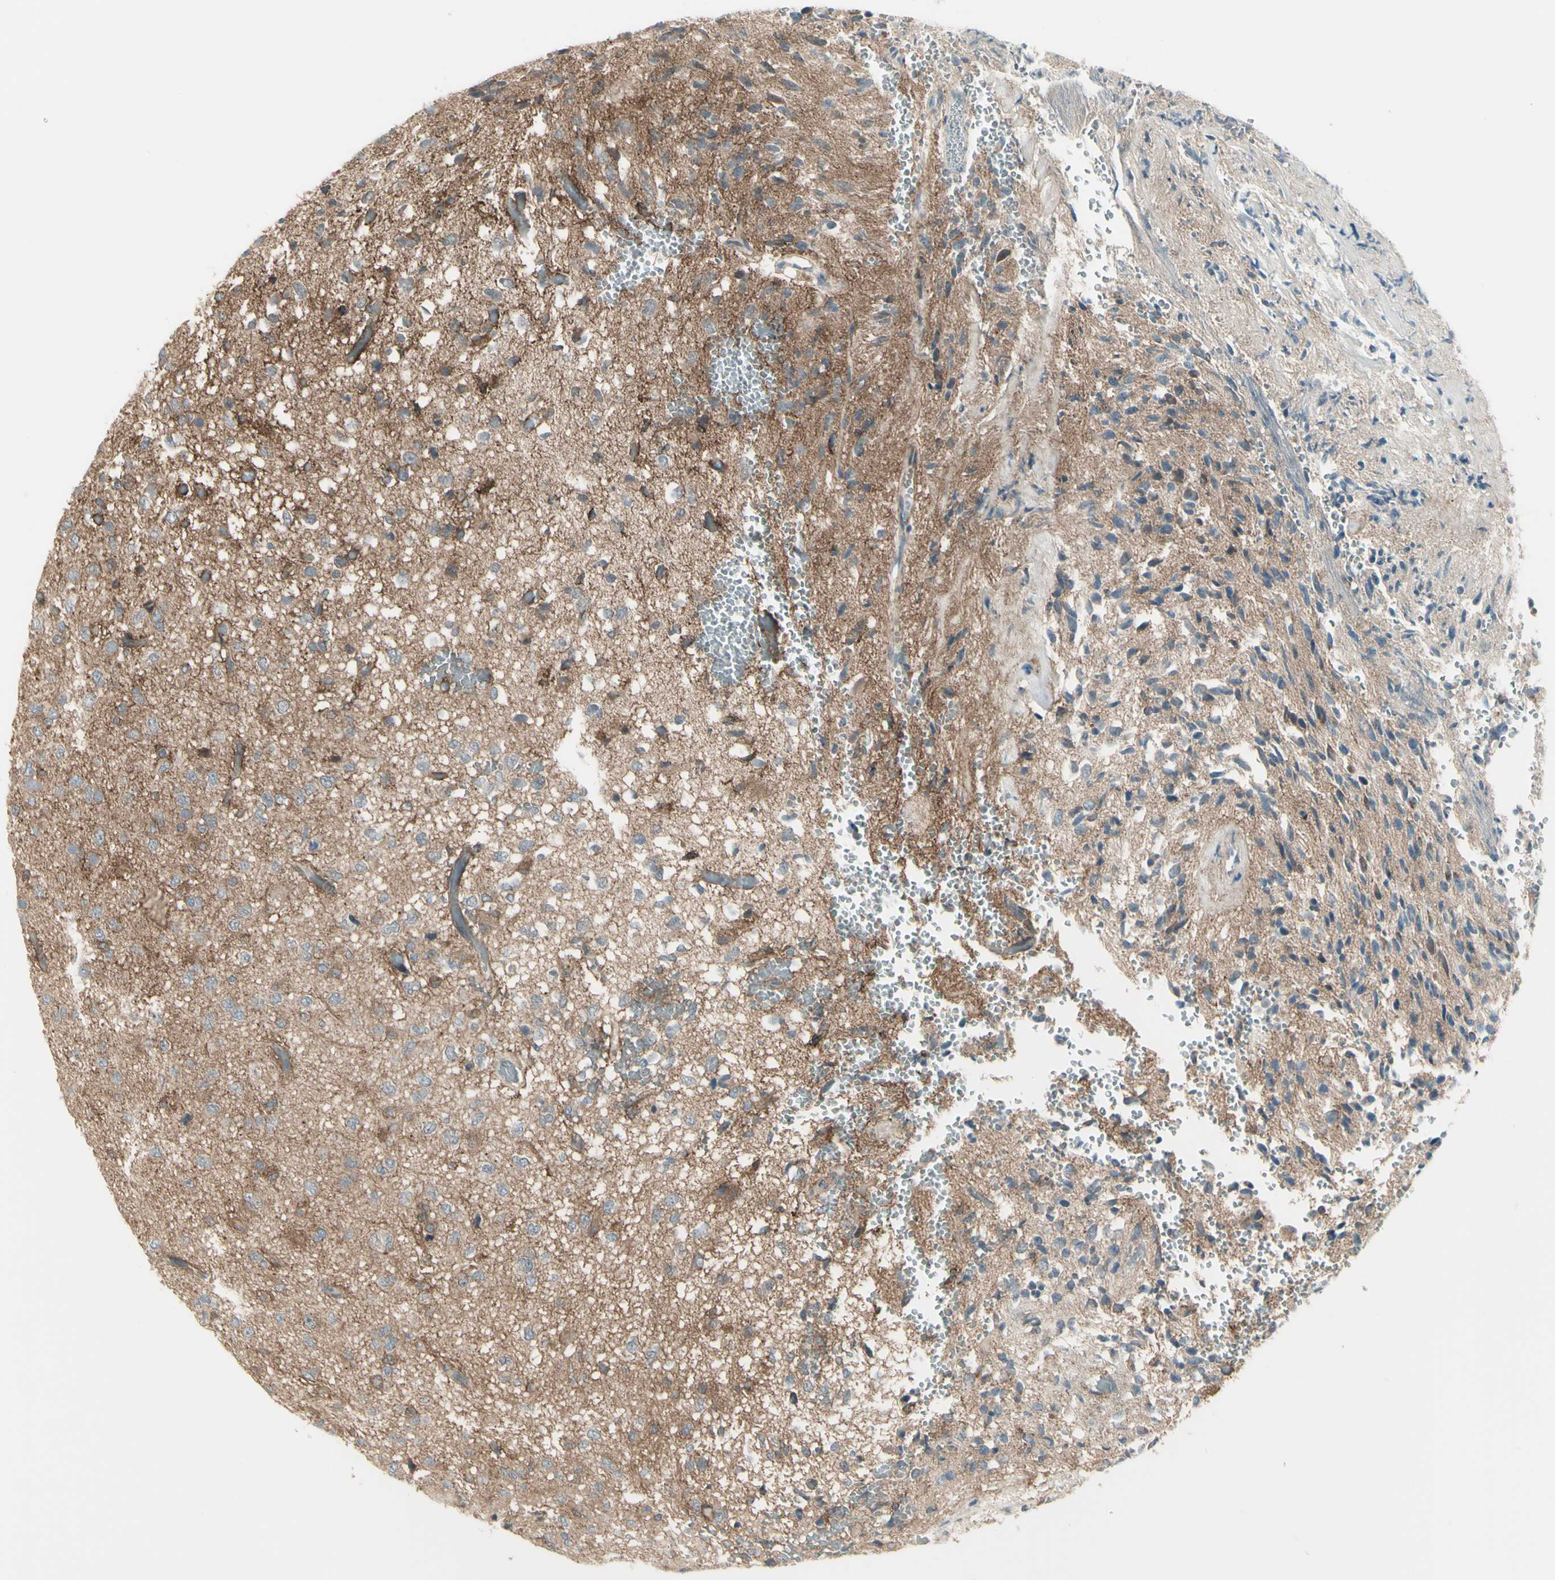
{"staining": {"intensity": "negative", "quantity": "none", "location": "none"}, "tissue": "glioma", "cell_type": "Tumor cells", "image_type": "cancer", "snomed": [{"axis": "morphology", "description": "Glioma, malignant, High grade"}, {"axis": "topography", "description": "pancreas cauda"}], "caption": "Protein analysis of glioma demonstrates no significant positivity in tumor cells.", "gene": "NAXD", "patient": {"sex": "male", "age": 60}}